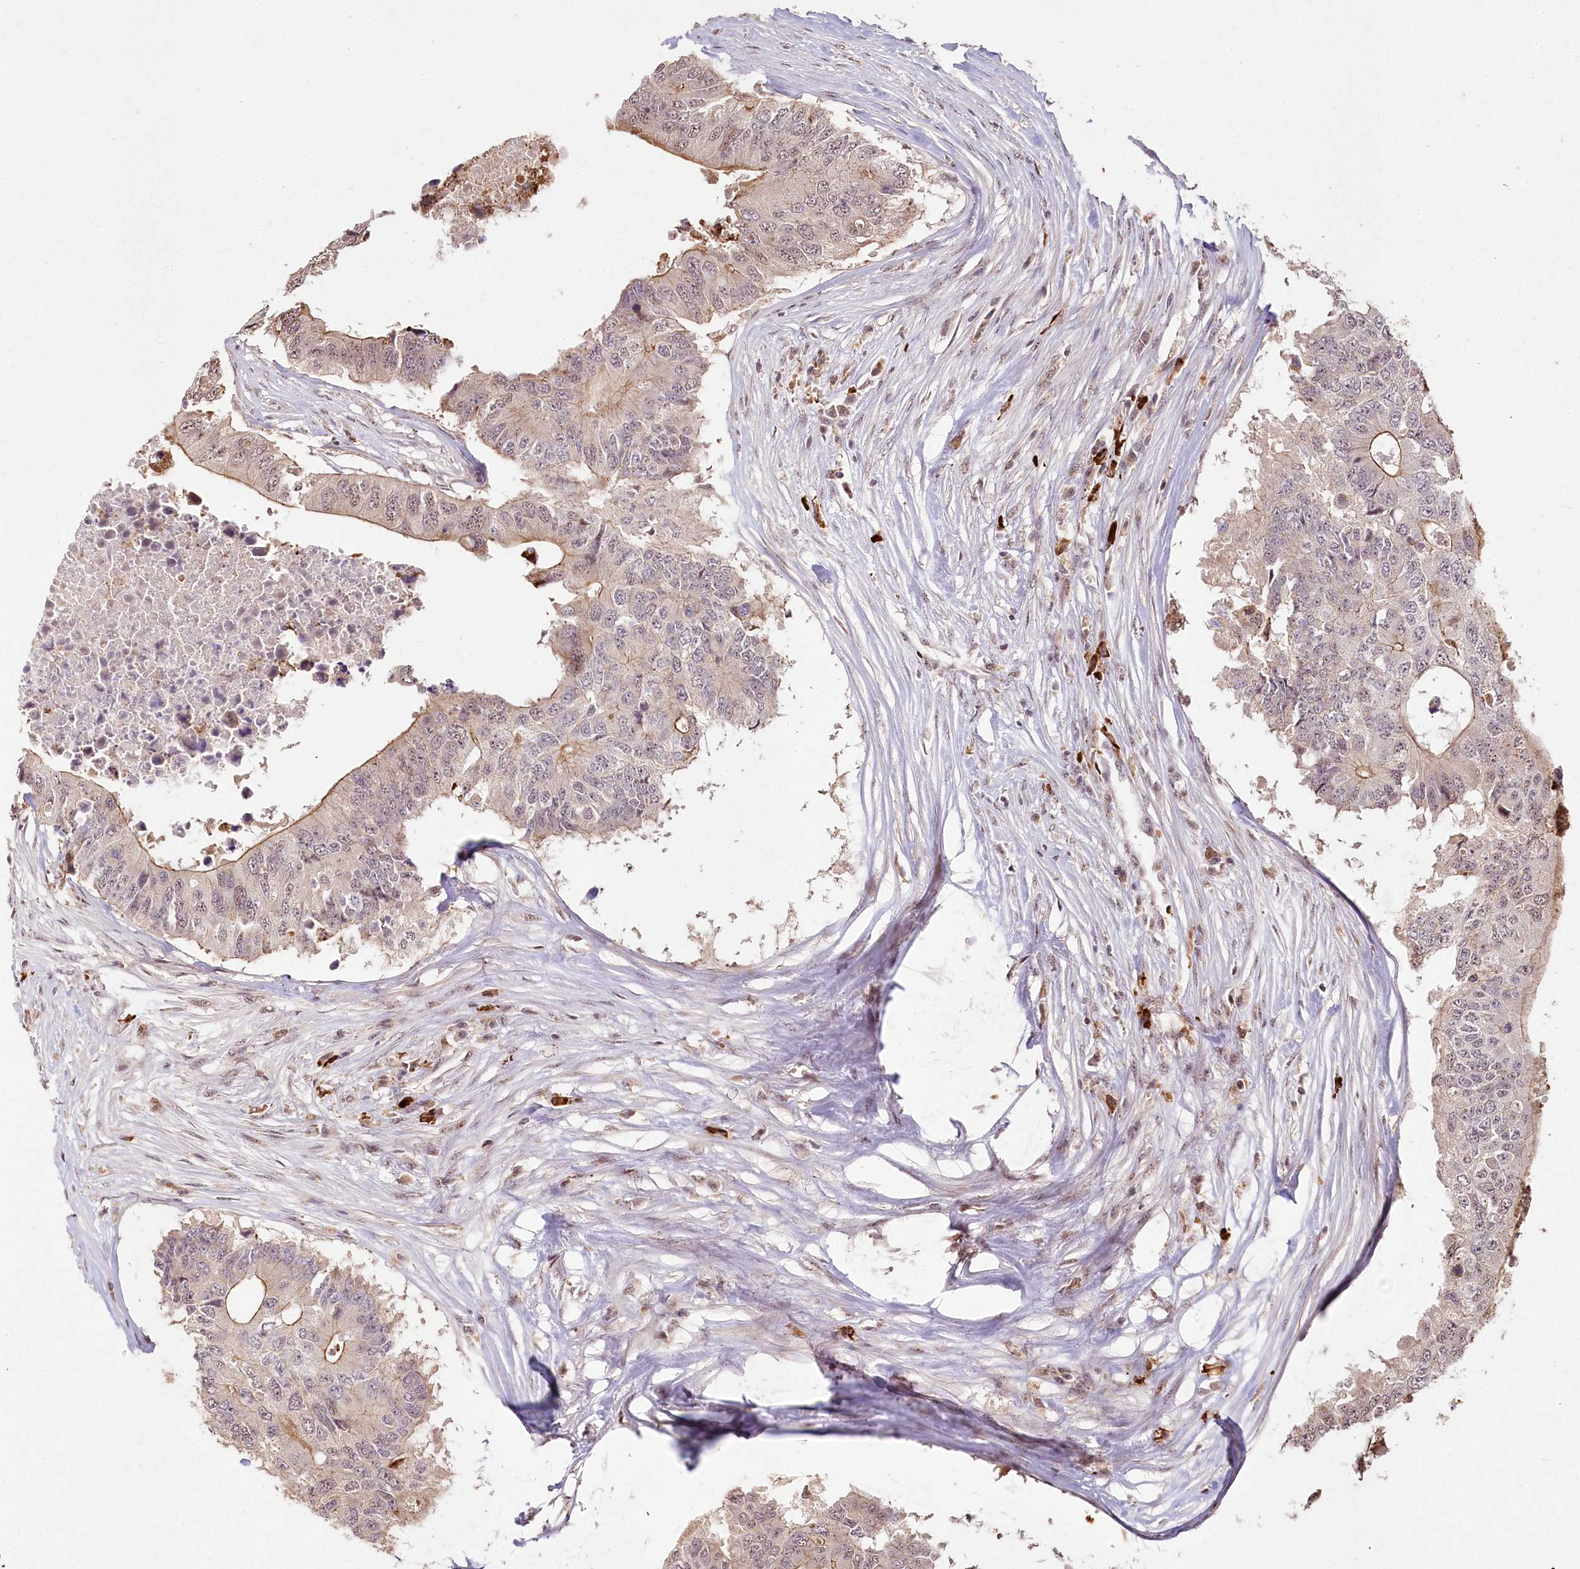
{"staining": {"intensity": "weak", "quantity": "<25%", "location": "cytoplasmic/membranous"}, "tissue": "colorectal cancer", "cell_type": "Tumor cells", "image_type": "cancer", "snomed": [{"axis": "morphology", "description": "Adenocarcinoma, NOS"}, {"axis": "topography", "description": "Colon"}], "caption": "This is an immunohistochemistry (IHC) image of human colorectal cancer. There is no staining in tumor cells.", "gene": "PYROXD1", "patient": {"sex": "male", "age": 71}}